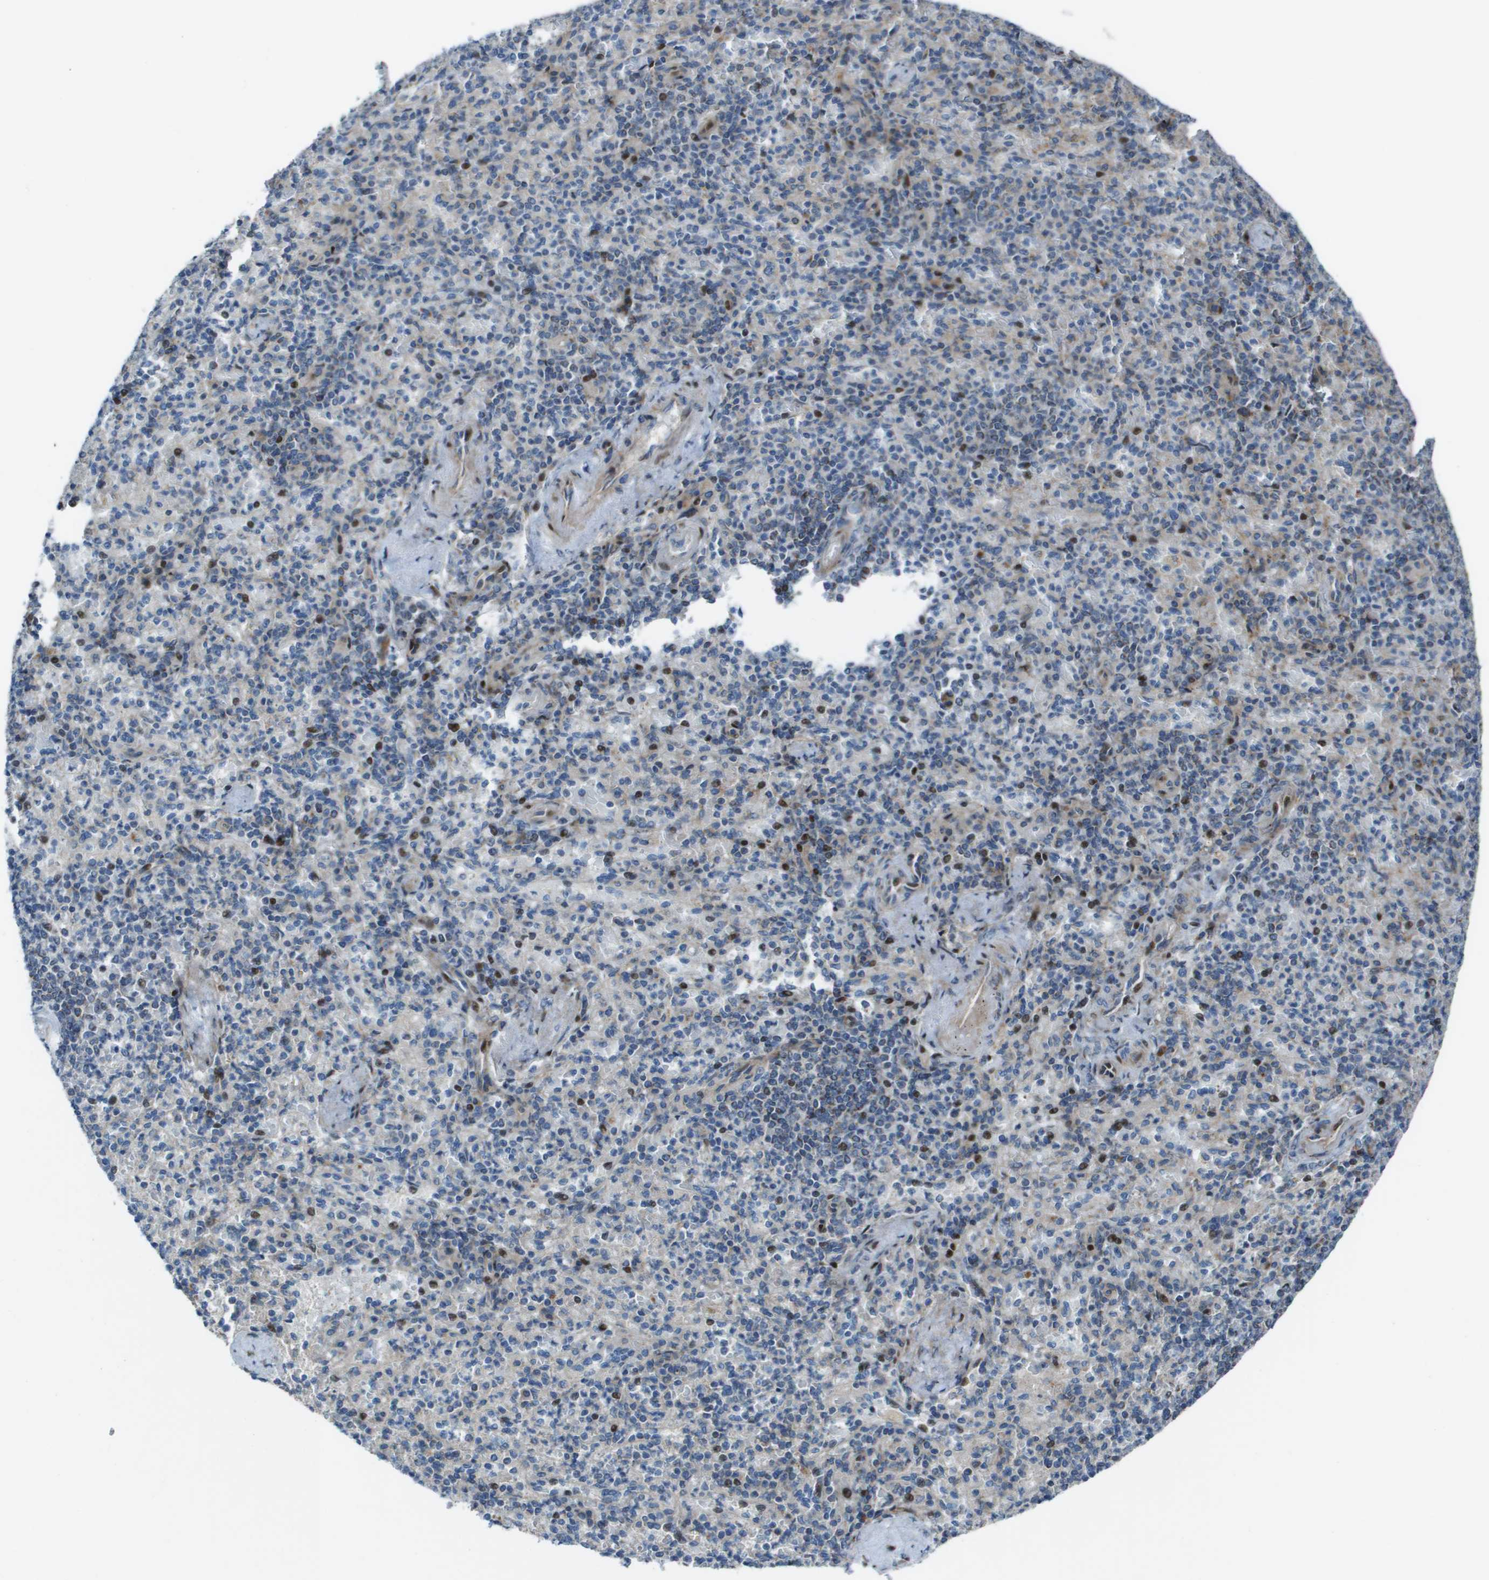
{"staining": {"intensity": "weak", "quantity": "<25%", "location": "cytoplasmic/membranous"}, "tissue": "spleen", "cell_type": "Cells in red pulp", "image_type": "normal", "snomed": [{"axis": "morphology", "description": "Normal tissue, NOS"}, {"axis": "topography", "description": "Spleen"}], "caption": "Cells in red pulp show no significant positivity in unremarkable spleen. (Brightfield microscopy of DAB IHC at high magnification).", "gene": "MGAT3", "patient": {"sex": "female", "age": 74}}